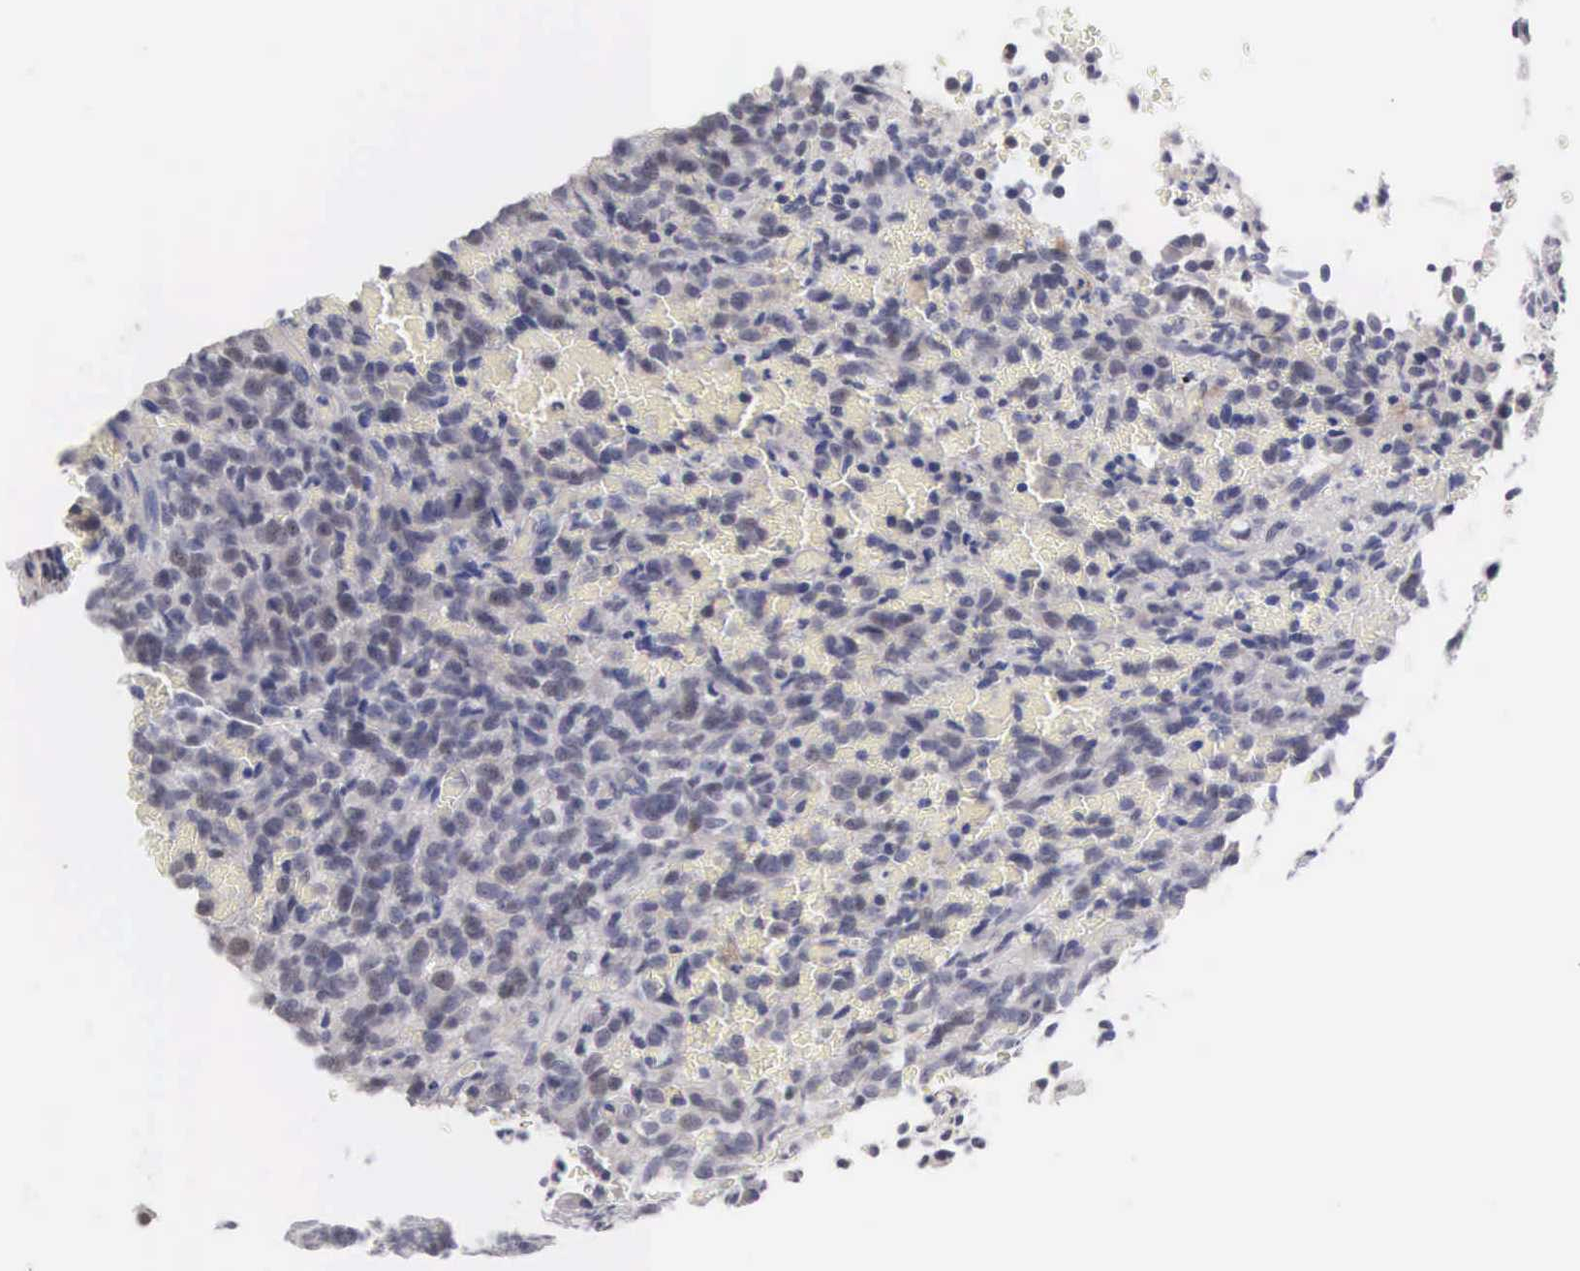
{"staining": {"intensity": "negative", "quantity": "none", "location": "none"}, "tissue": "glioma", "cell_type": "Tumor cells", "image_type": "cancer", "snomed": [{"axis": "morphology", "description": "Glioma, malignant, High grade"}, {"axis": "topography", "description": "Brain"}], "caption": "Human malignant glioma (high-grade) stained for a protein using immunohistochemistry reveals no staining in tumor cells.", "gene": "ELFN2", "patient": {"sex": "male", "age": 56}}